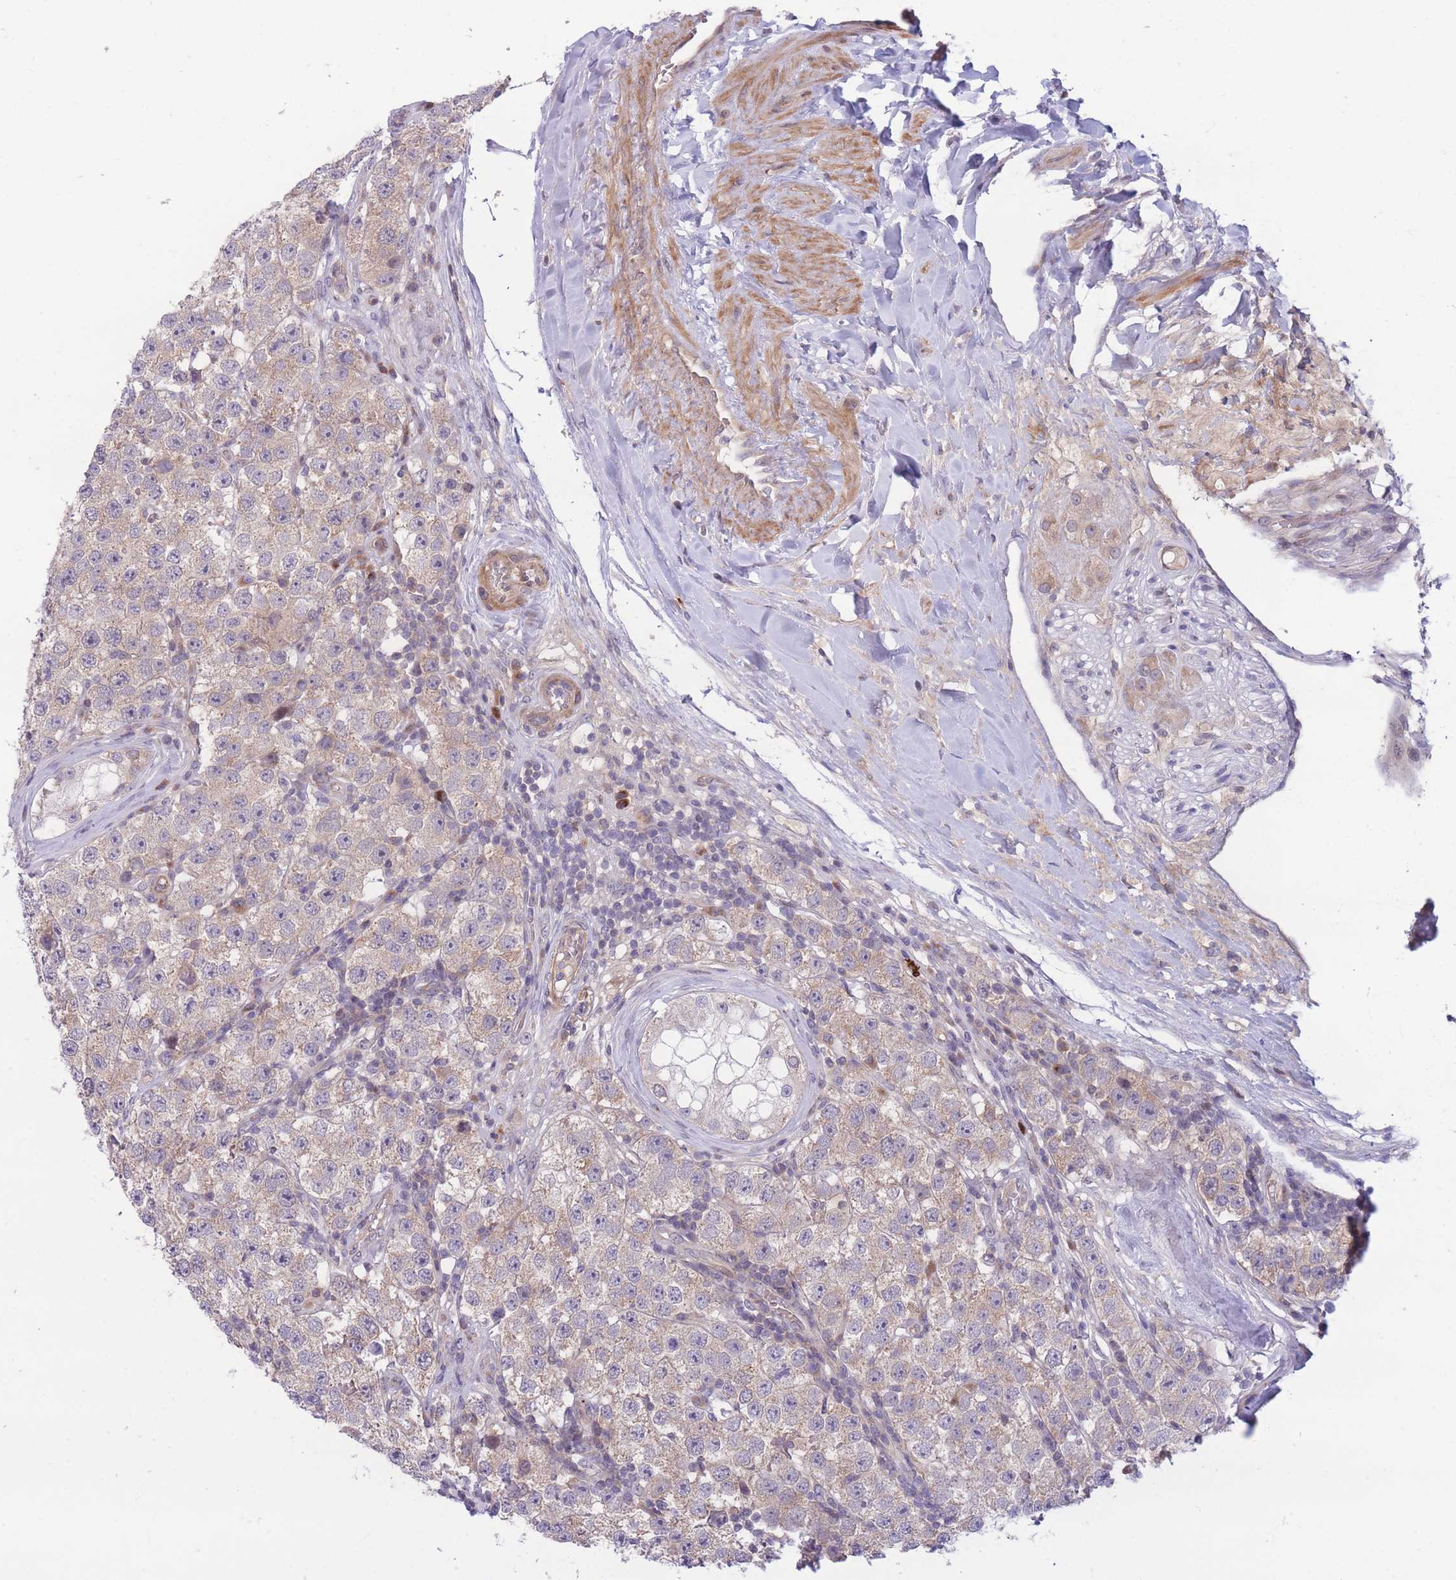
{"staining": {"intensity": "weak", "quantity": "25%-75%", "location": "cytoplasmic/membranous"}, "tissue": "testis cancer", "cell_type": "Tumor cells", "image_type": "cancer", "snomed": [{"axis": "morphology", "description": "Seminoma, NOS"}, {"axis": "topography", "description": "Testis"}], "caption": "Testis cancer (seminoma) stained with a protein marker reveals weak staining in tumor cells.", "gene": "CDC25B", "patient": {"sex": "male", "age": 34}}